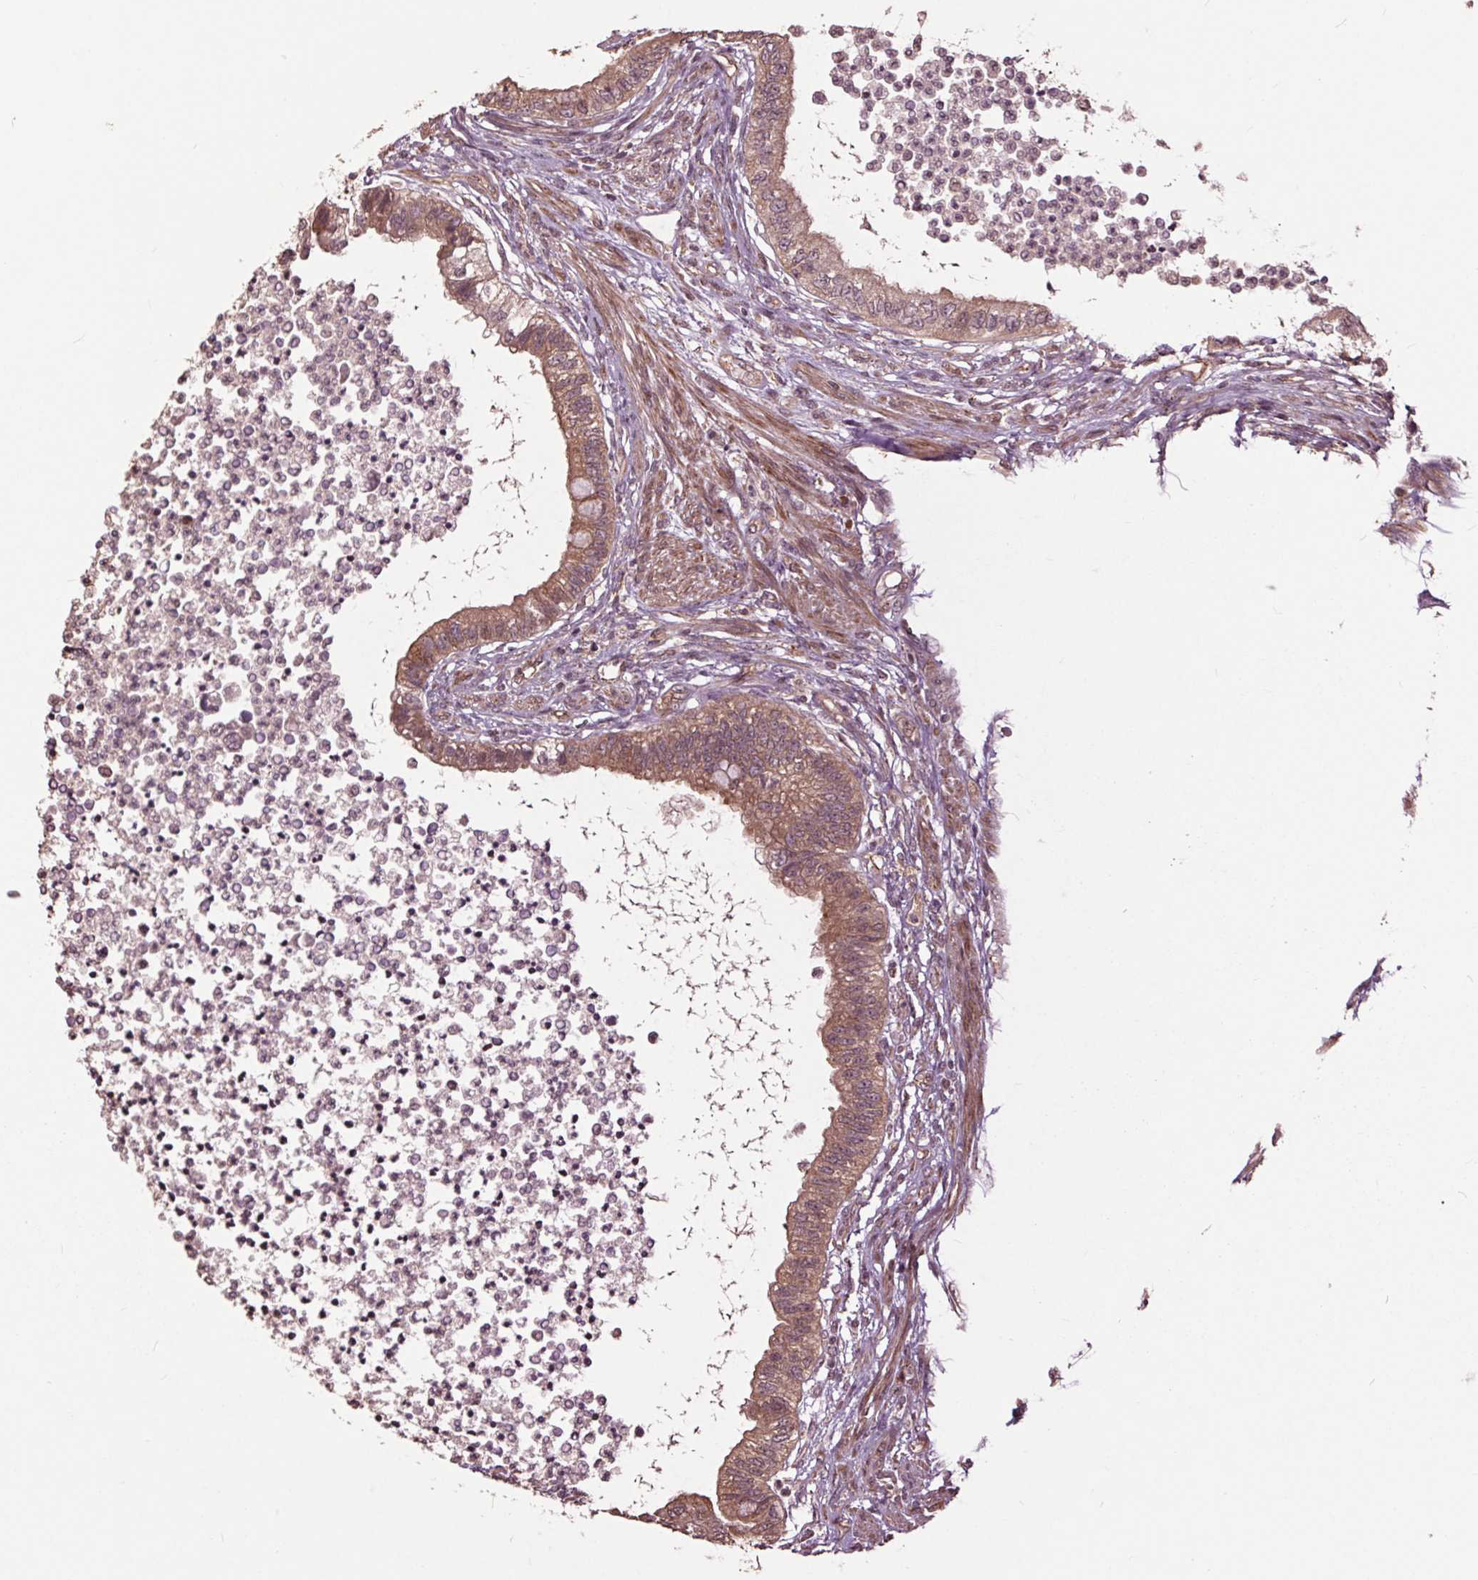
{"staining": {"intensity": "moderate", "quantity": ">75%", "location": "cytoplasmic/membranous"}, "tissue": "testis cancer", "cell_type": "Tumor cells", "image_type": "cancer", "snomed": [{"axis": "morphology", "description": "Carcinoma, Embryonal, NOS"}, {"axis": "topography", "description": "Testis"}], "caption": "Immunohistochemical staining of human testis cancer displays moderate cytoplasmic/membranous protein expression in approximately >75% of tumor cells. The protein is stained brown, and the nuclei are stained in blue (DAB IHC with brightfield microscopy, high magnification).", "gene": "CEP95", "patient": {"sex": "male", "age": 26}}